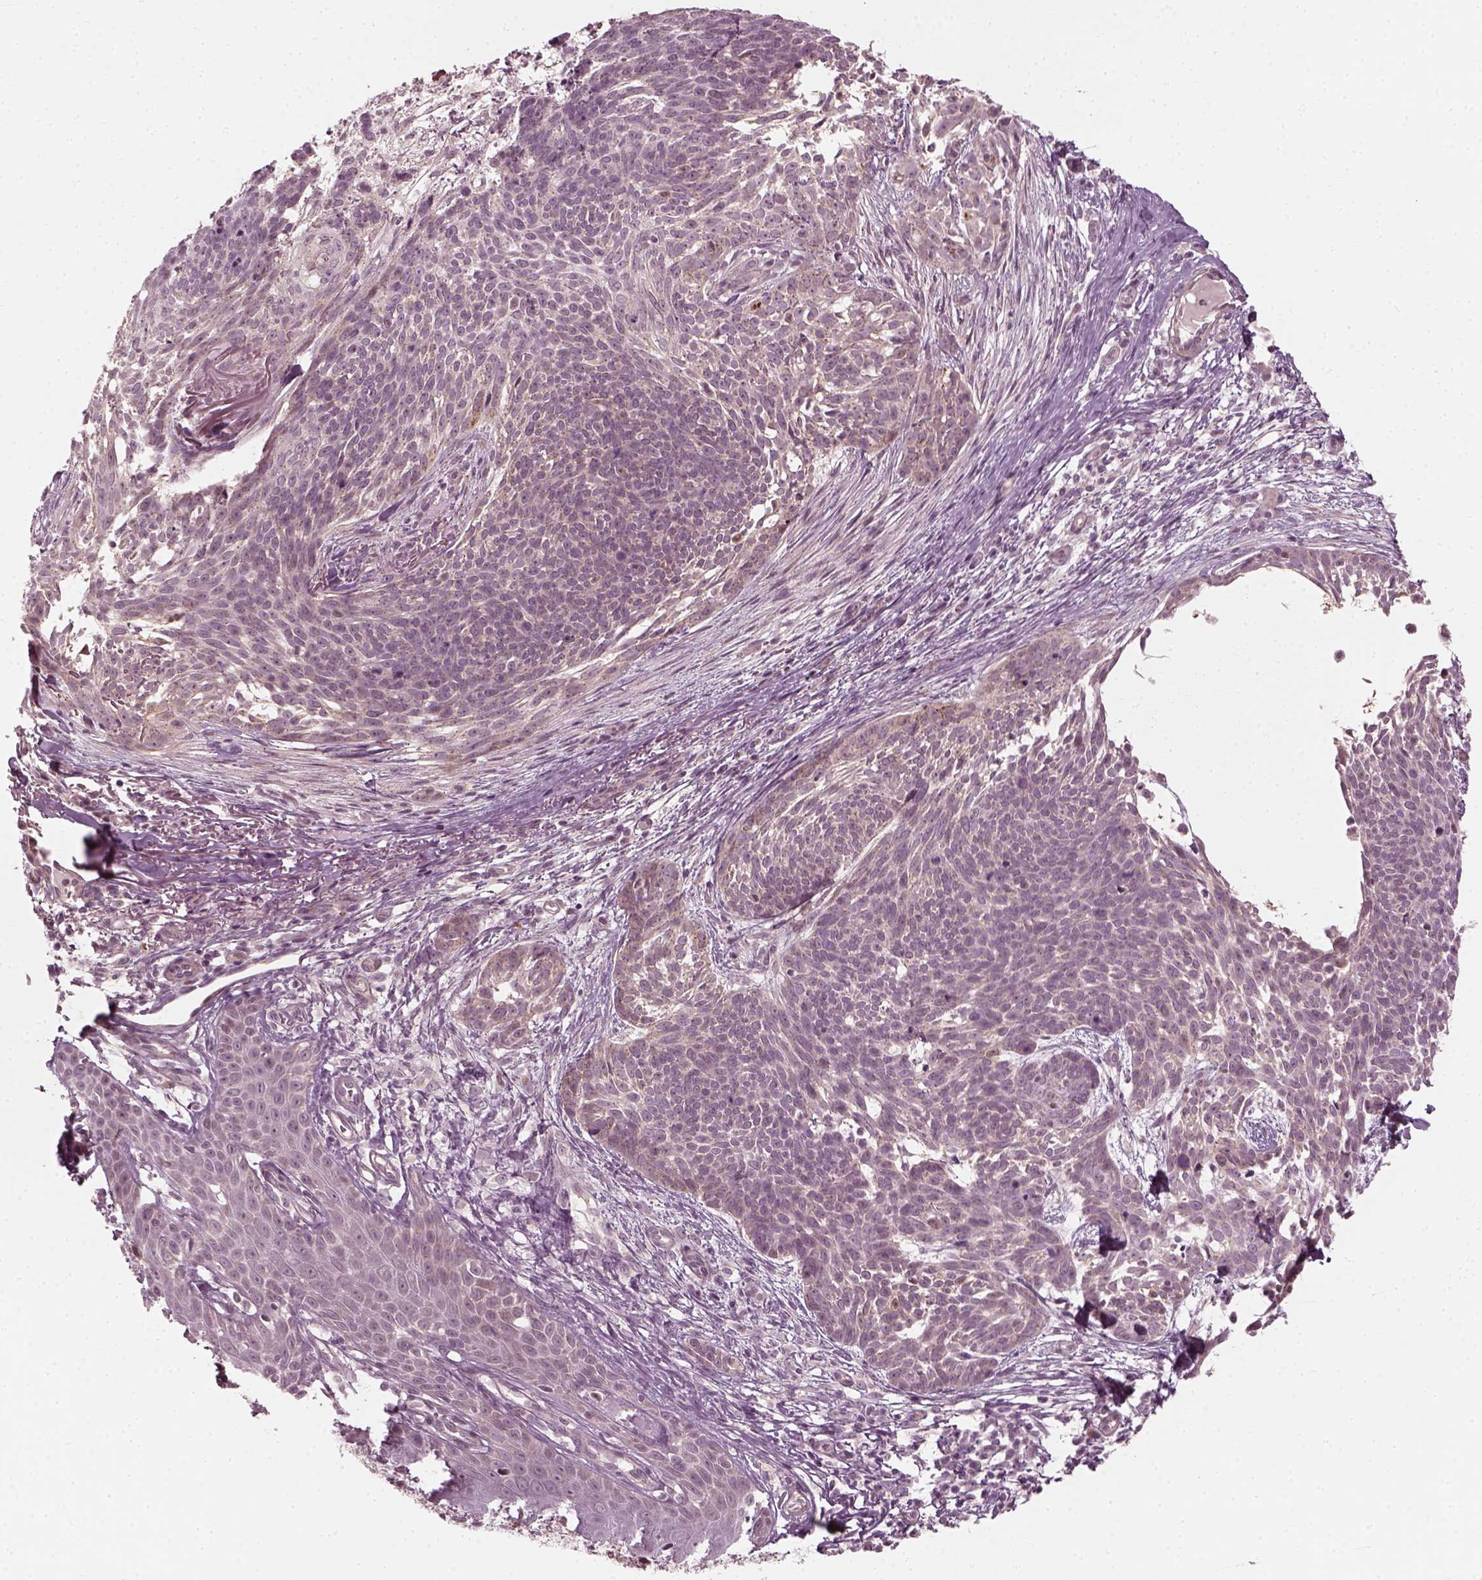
{"staining": {"intensity": "negative", "quantity": "none", "location": "none"}, "tissue": "skin cancer", "cell_type": "Tumor cells", "image_type": "cancer", "snomed": [{"axis": "morphology", "description": "Basal cell carcinoma"}, {"axis": "topography", "description": "Skin"}], "caption": "IHC of basal cell carcinoma (skin) displays no positivity in tumor cells.", "gene": "MLIP", "patient": {"sex": "male", "age": 88}}